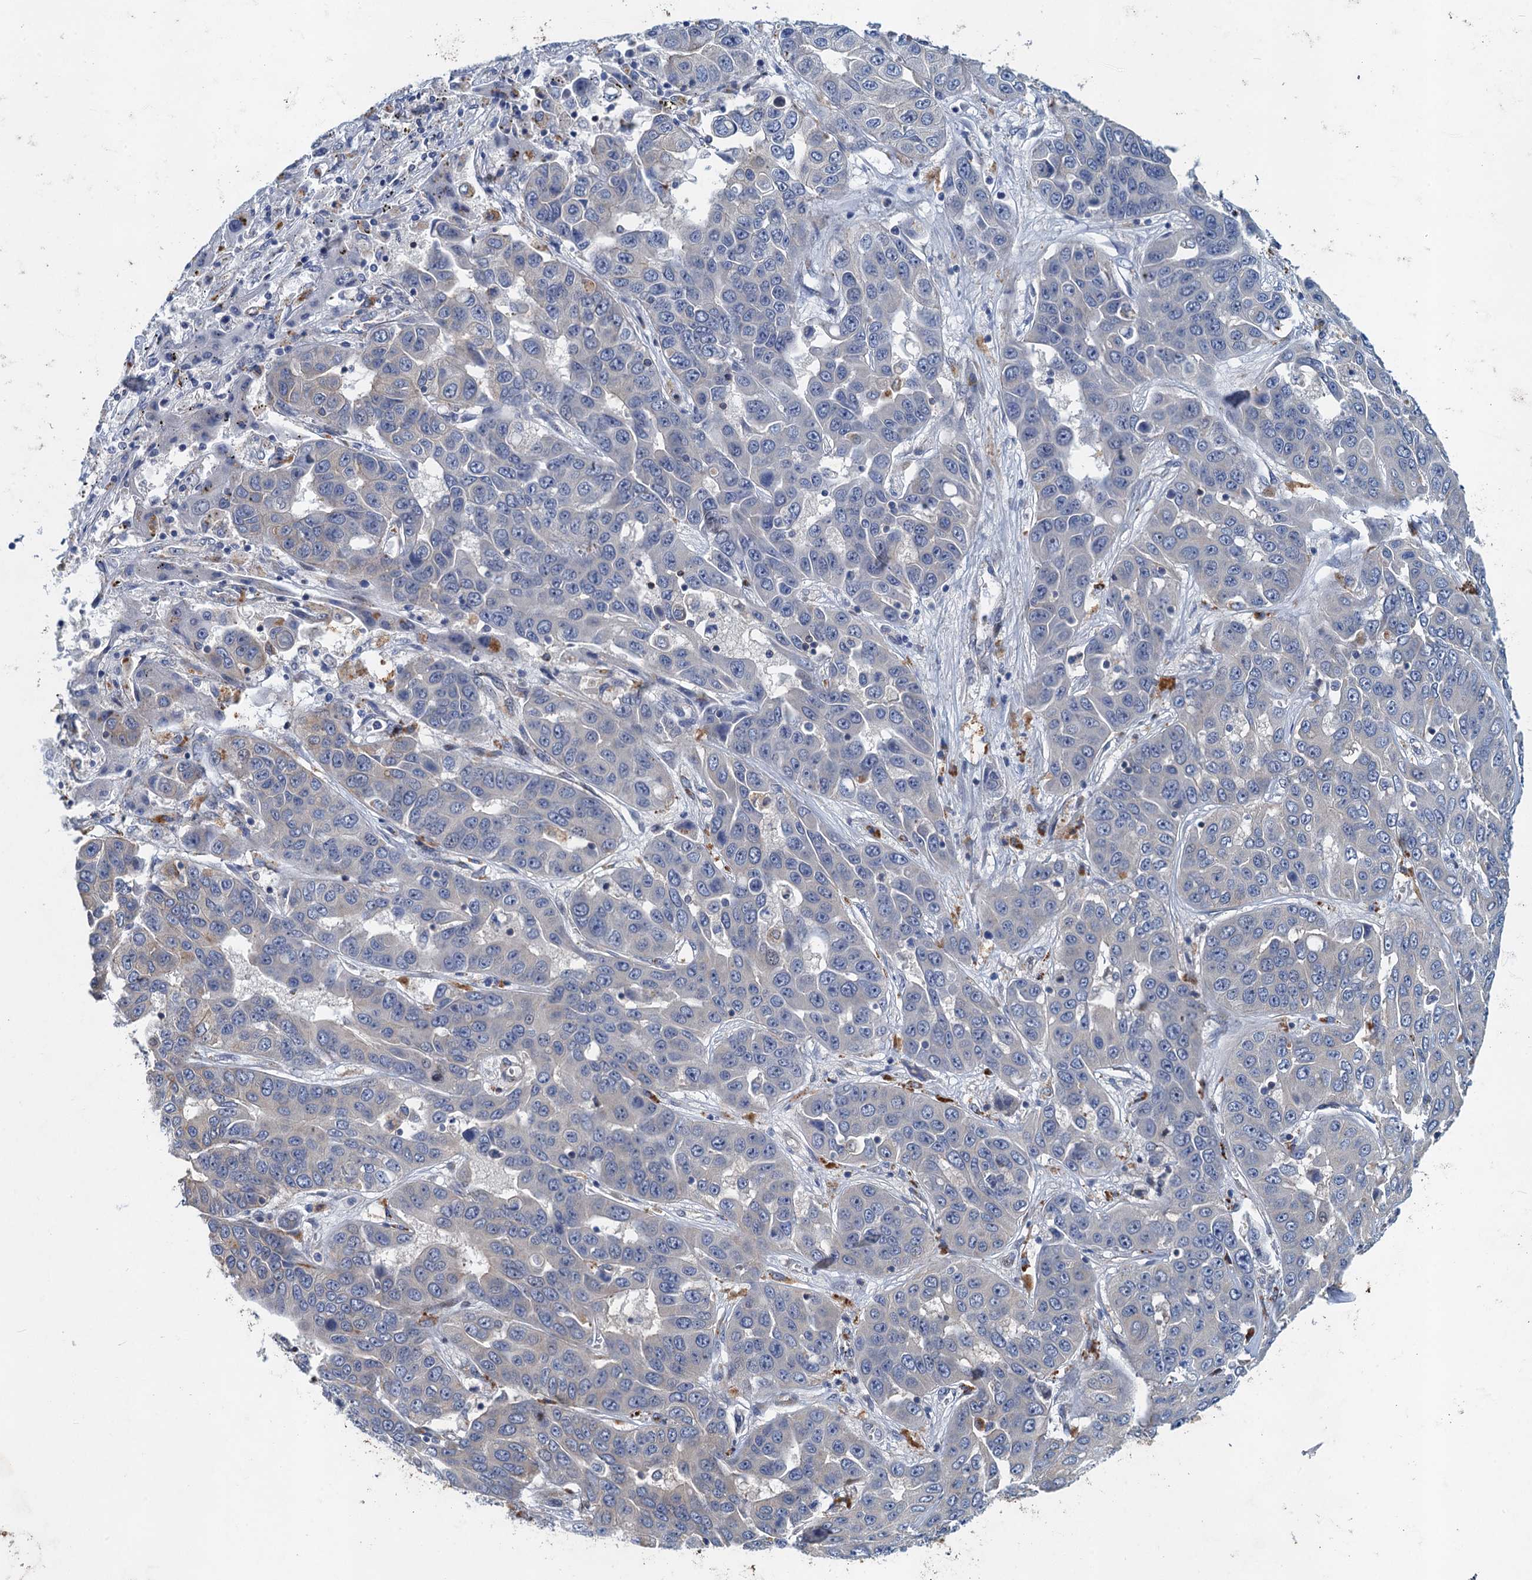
{"staining": {"intensity": "negative", "quantity": "none", "location": "none"}, "tissue": "liver cancer", "cell_type": "Tumor cells", "image_type": "cancer", "snomed": [{"axis": "morphology", "description": "Cholangiocarcinoma"}, {"axis": "topography", "description": "Liver"}], "caption": "Immunohistochemical staining of liver cancer displays no significant positivity in tumor cells.", "gene": "NBEA", "patient": {"sex": "female", "age": 52}}